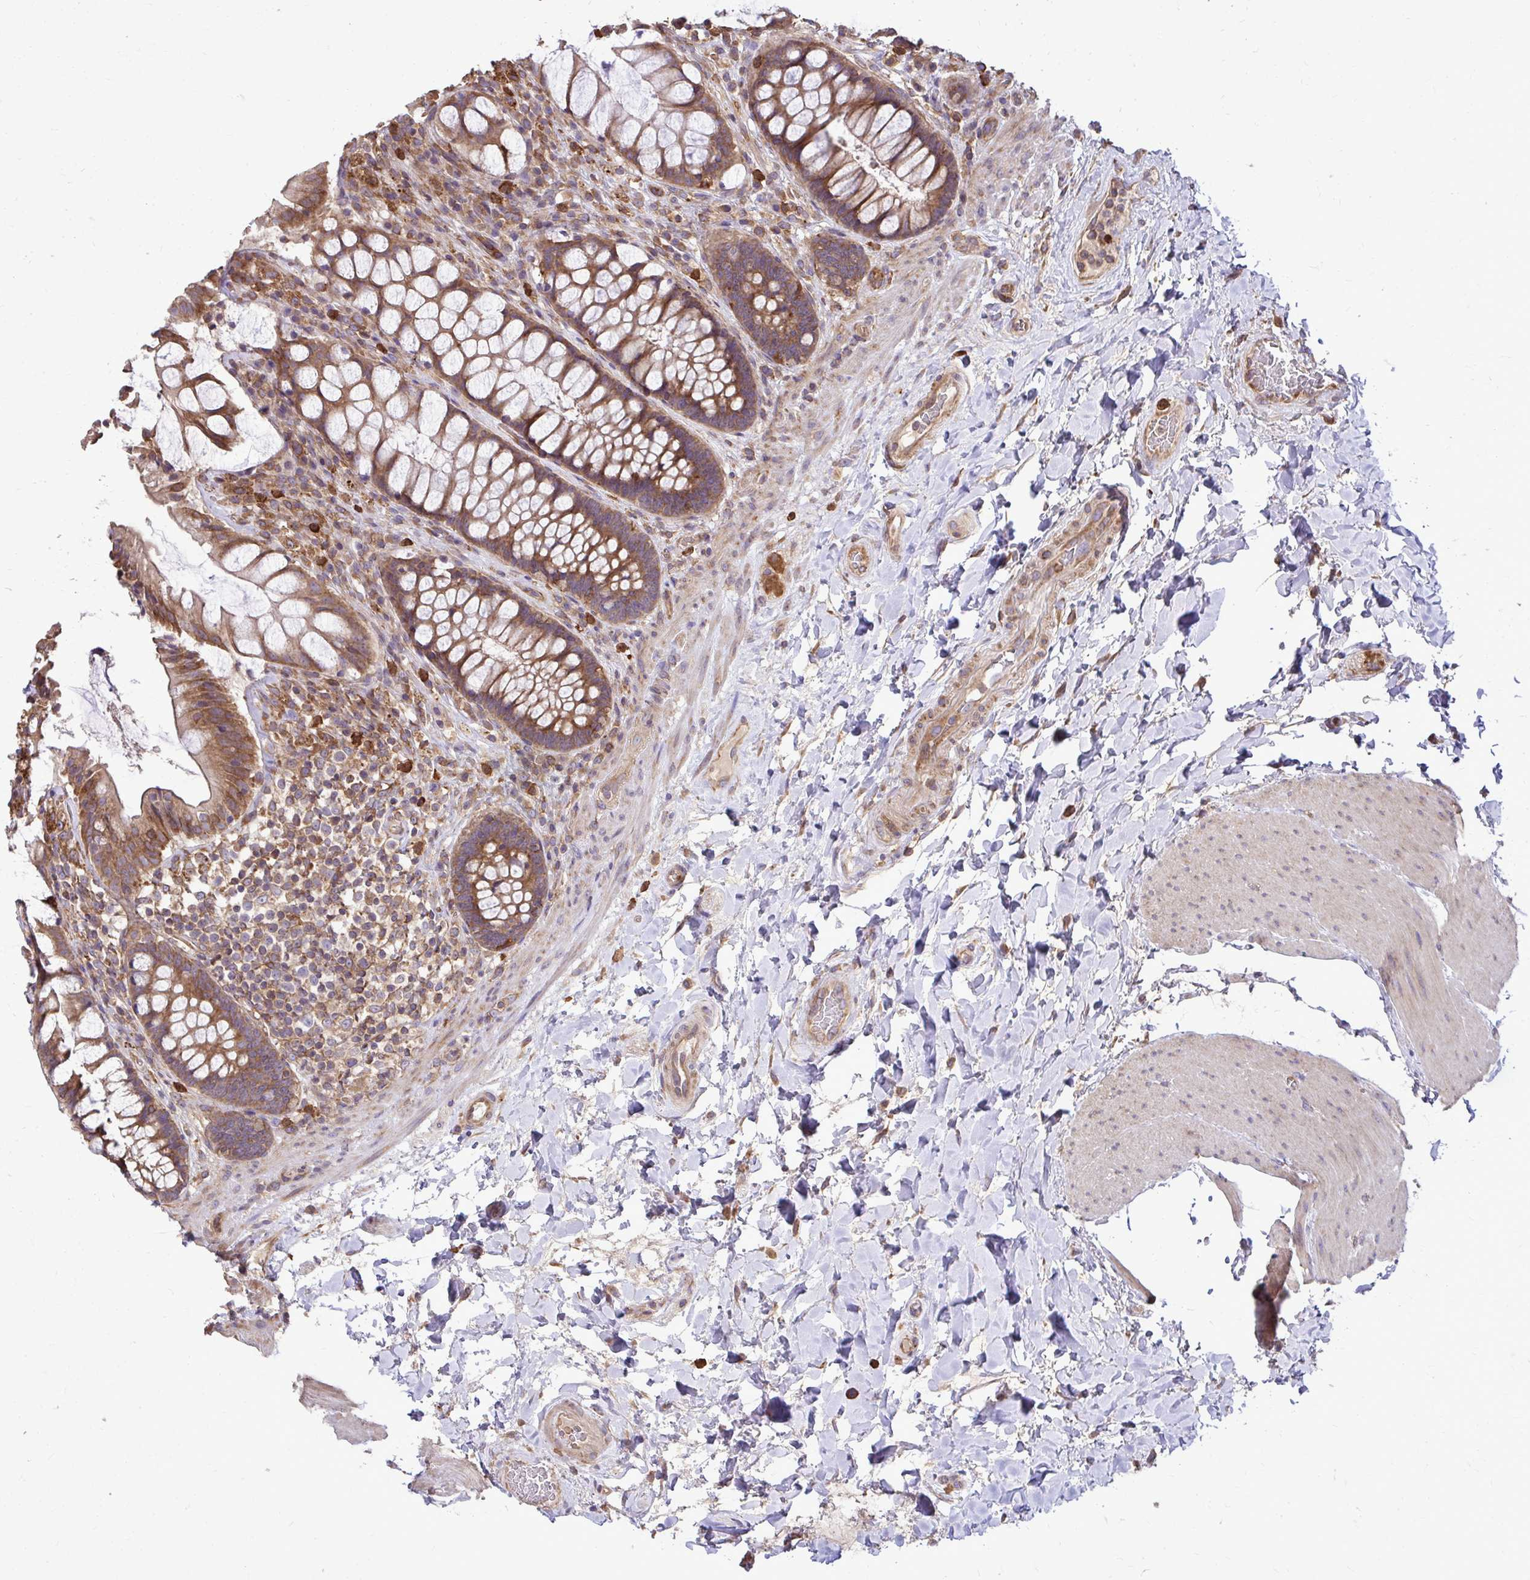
{"staining": {"intensity": "strong", "quantity": ">75%", "location": "cytoplasmic/membranous"}, "tissue": "rectum", "cell_type": "Glandular cells", "image_type": "normal", "snomed": [{"axis": "morphology", "description": "Normal tissue, NOS"}, {"axis": "topography", "description": "Rectum"}], "caption": "A brown stain highlights strong cytoplasmic/membranous staining of a protein in glandular cells of benign human rectum.", "gene": "FMR1", "patient": {"sex": "female", "age": 58}}